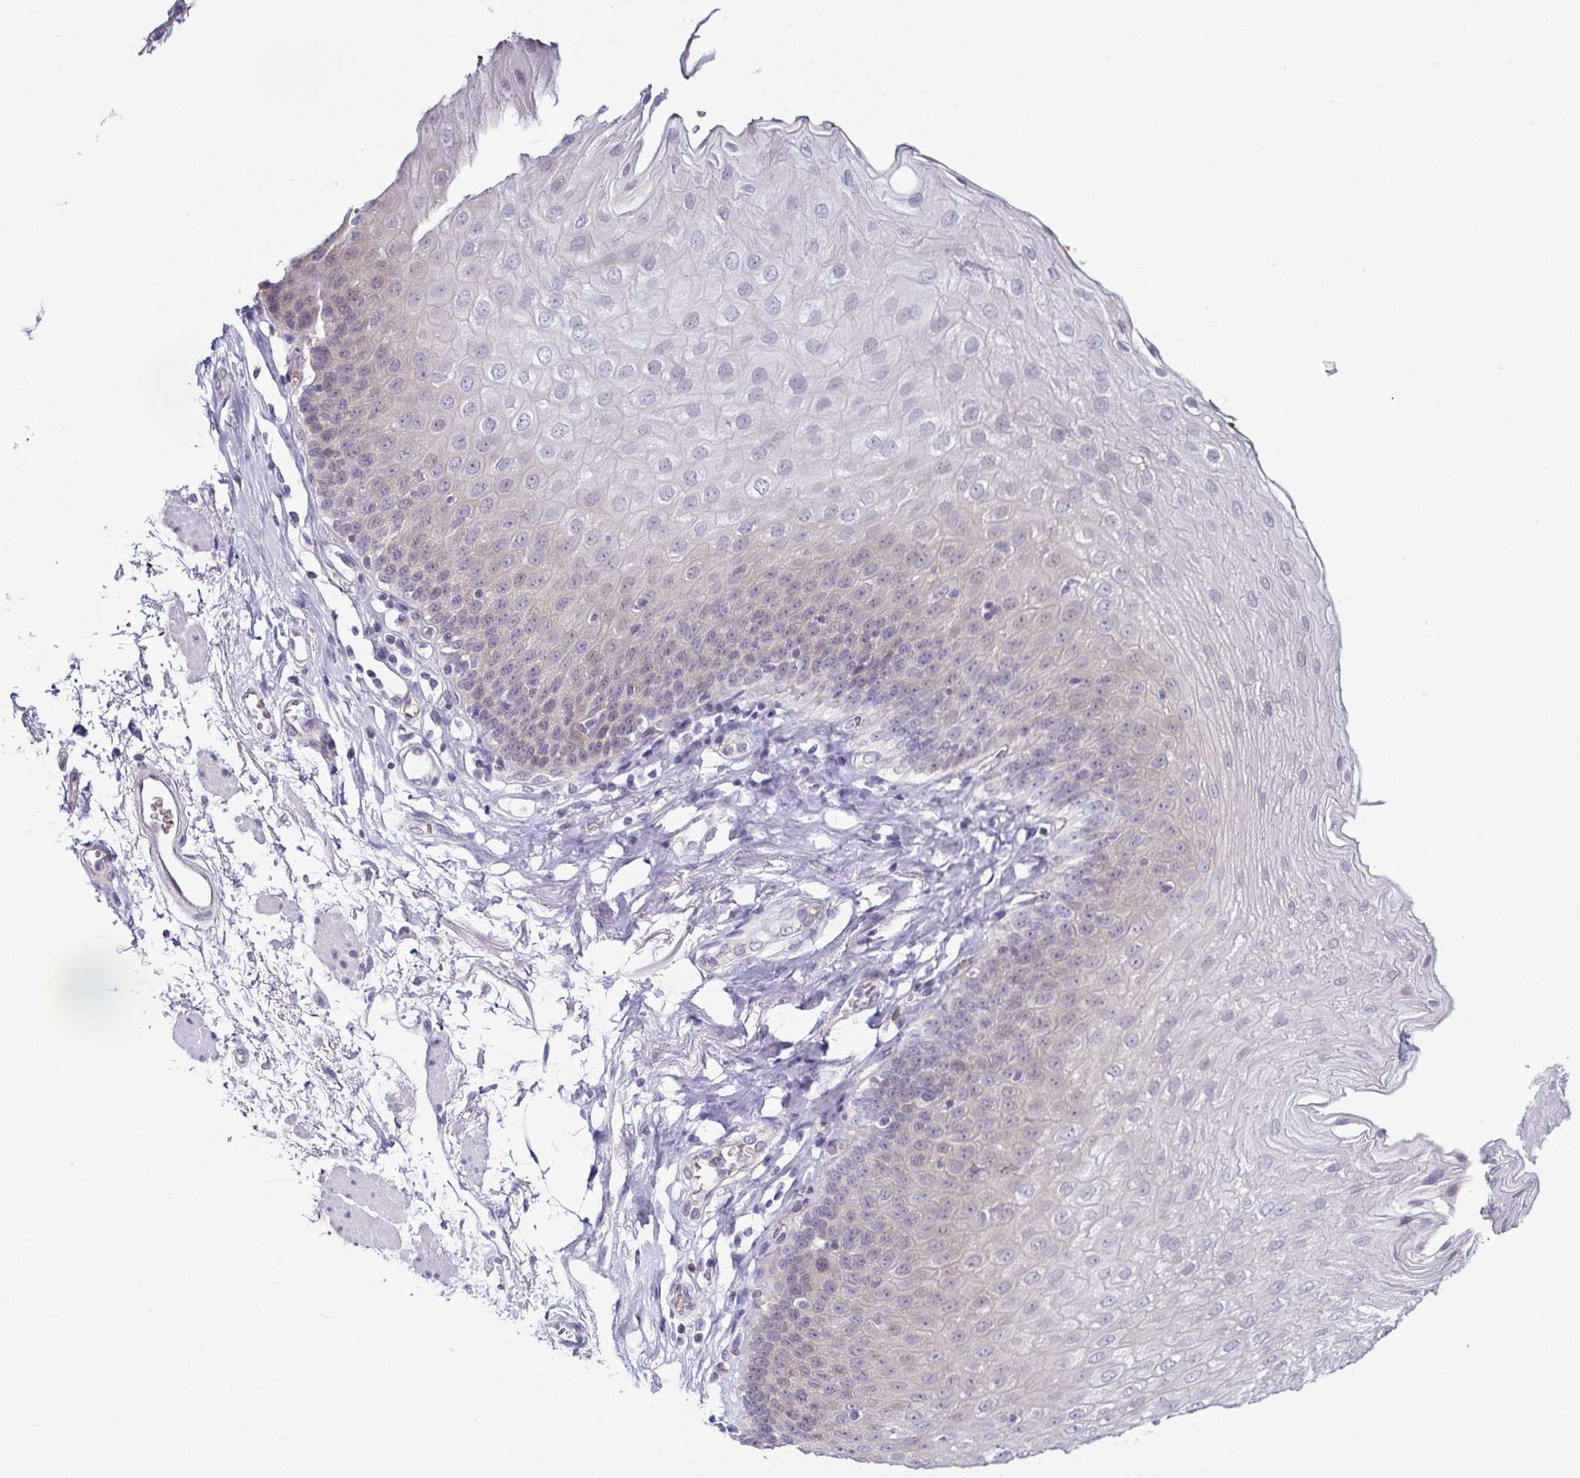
{"staining": {"intensity": "negative", "quantity": "none", "location": "none"}, "tissue": "esophagus", "cell_type": "Squamous epithelial cells", "image_type": "normal", "snomed": [{"axis": "morphology", "description": "Normal tissue, NOS"}, {"axis": "topography", "description": "Esophagus"}], "caption": "Photomicrograph shows no protein staining in squamous epithelial cells of benign esophagus.", "gene": "FAM162B", "patient": {"sex": "female", "age": 81}}